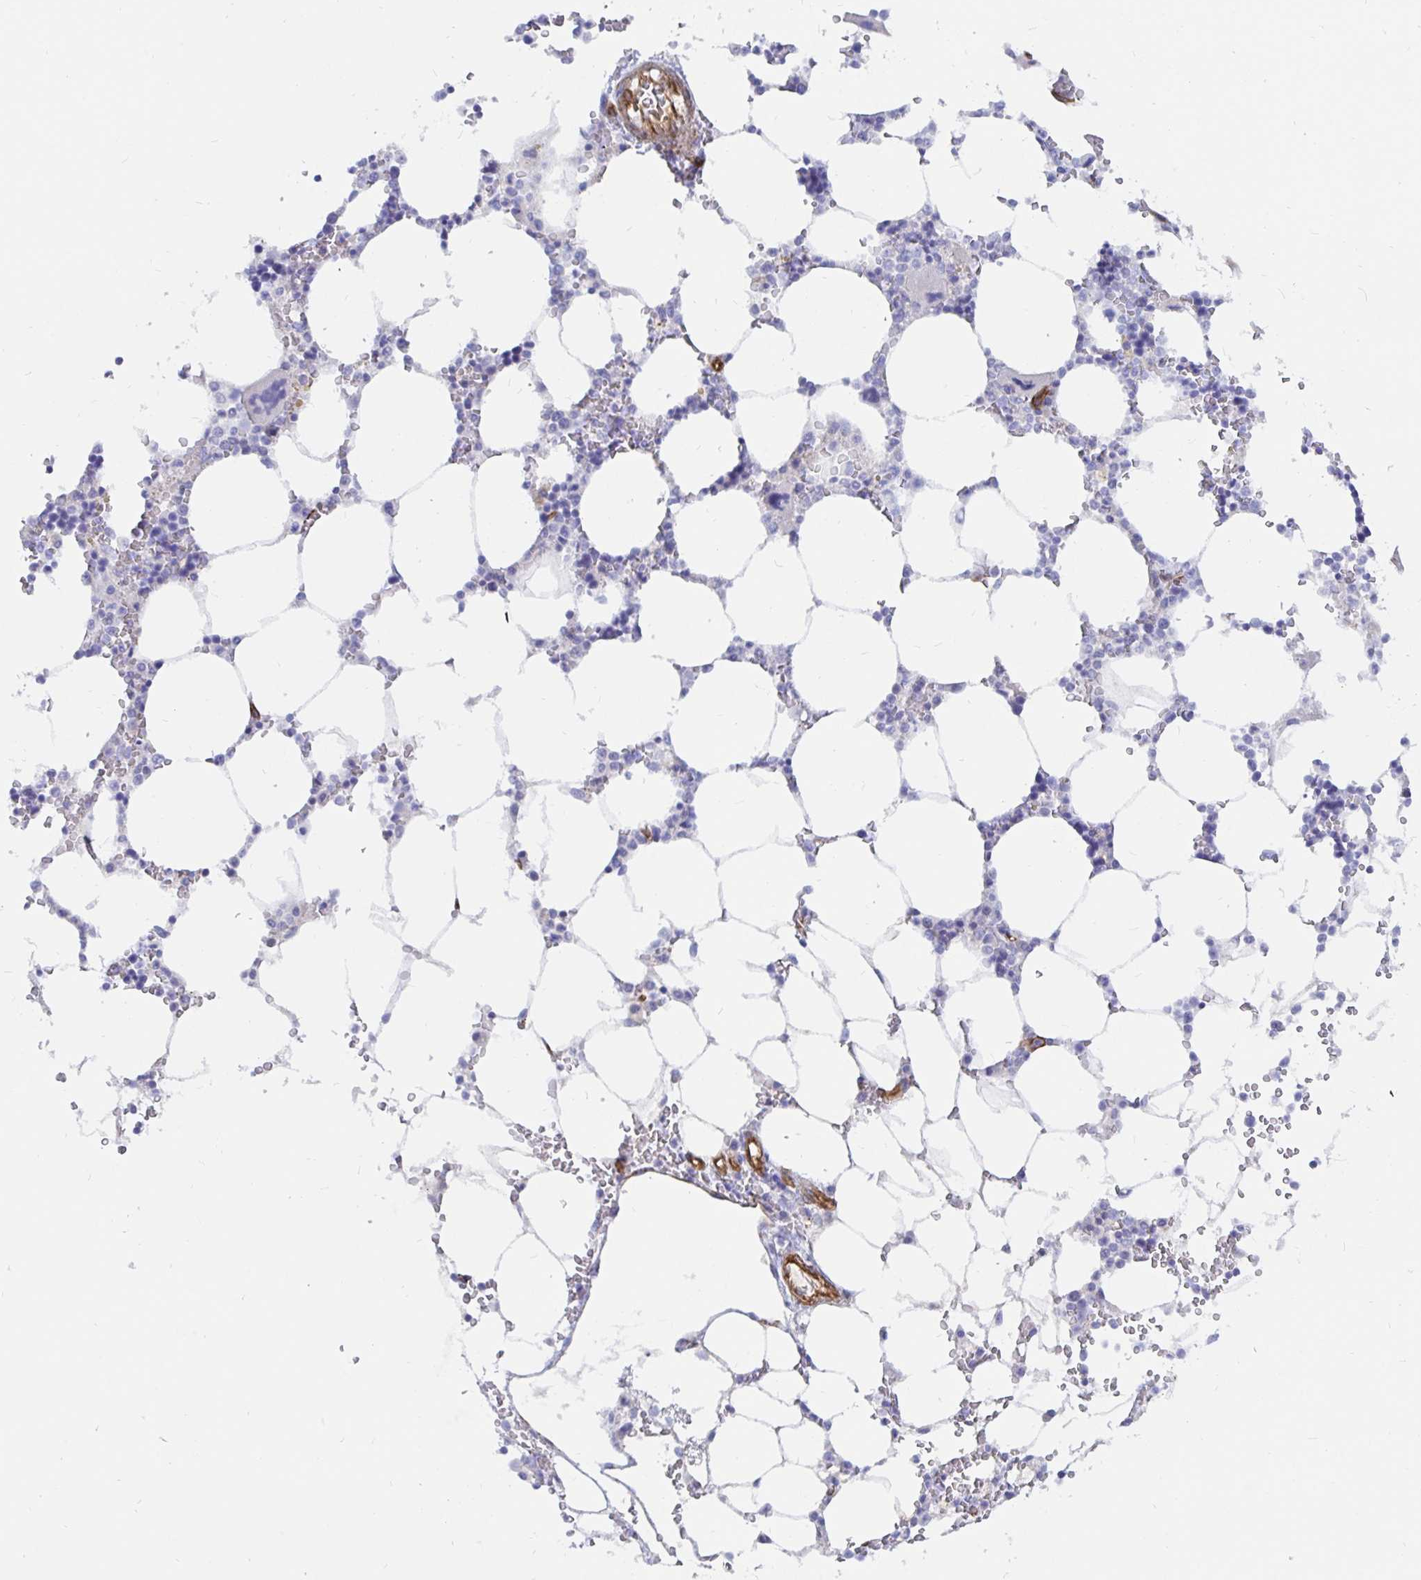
{"staining": {"intensity": "negative", "quantity": "none", "location": "none"}, "tissue": "bone marrow", "cell_type": "Hematopoietic cells", "image_type": "normal", "snomed": [{"axis": "morphology", "description": "Normal tissue, NOS"}, {"axis": "topography", "description": "Bone marrow"}], "caption": "Immunohistochemical staining of unremarkable bone marrow shows no significant expression in hematopoietic cells.", "gene": "COX16", "patient": {"sex": "male", "age": 64}}